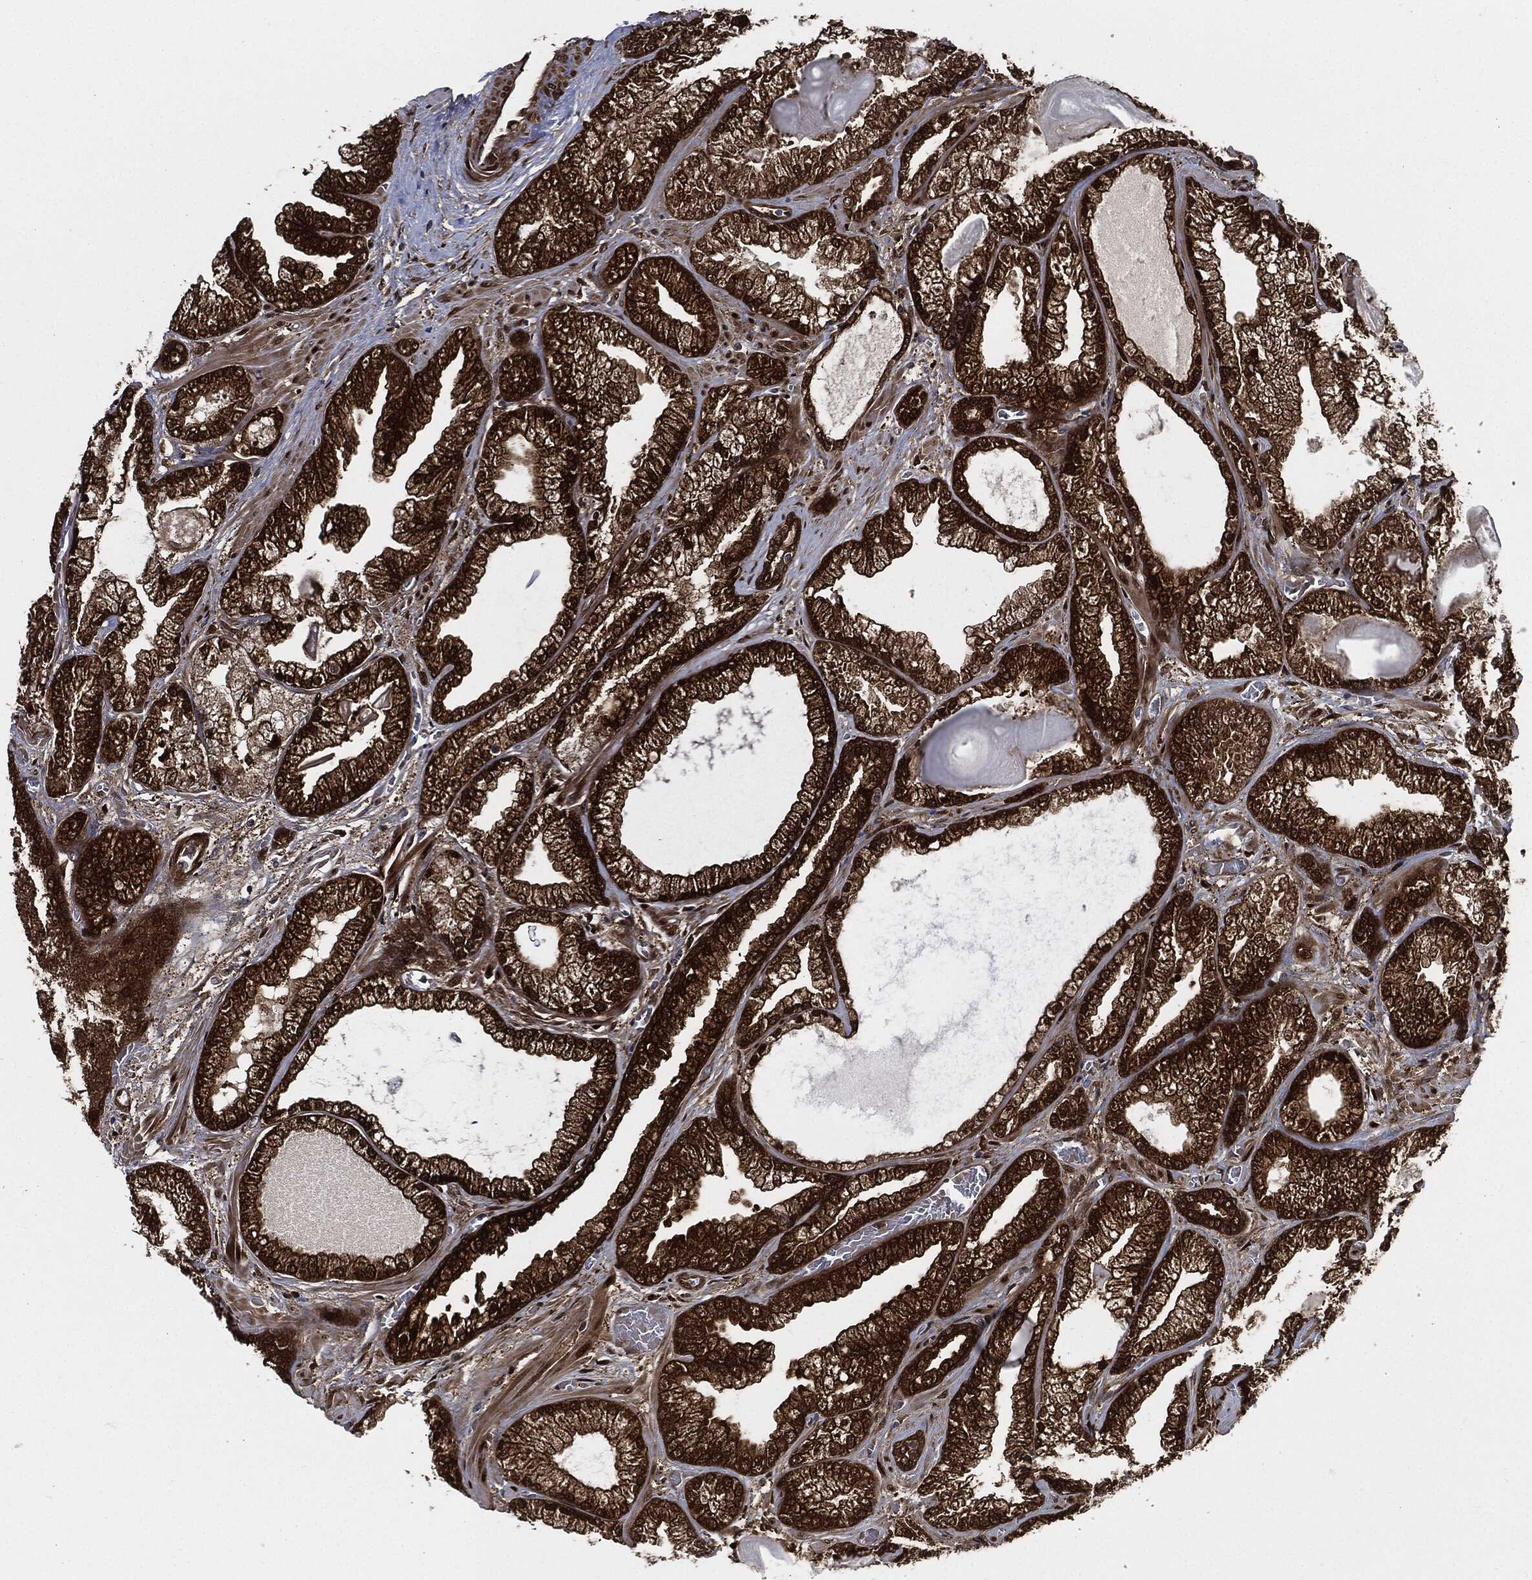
{"staining": {"intensity": "strong", "quantity": ">75%", "location": "cytoplasmic/membranous,nuclear"}, "tissue": "prostate cancer", "cell_type": "Tumor cells", "image_type": "cancer", "snomed": [{"axis": "morphology", "description": "Adenocarcinoma, Low grade"}, {"axis": "topography", "description": "Prostate"}], "caption": "Protein staining of prostate cancer (adenocarcinoma (low-grade)) tissue reveals strong cytoplasmic/membranous and nuclear staining in about >75% of tumor cells.", "gene": "DCTN1", "patient": {"sex": "male", "age": 57}}